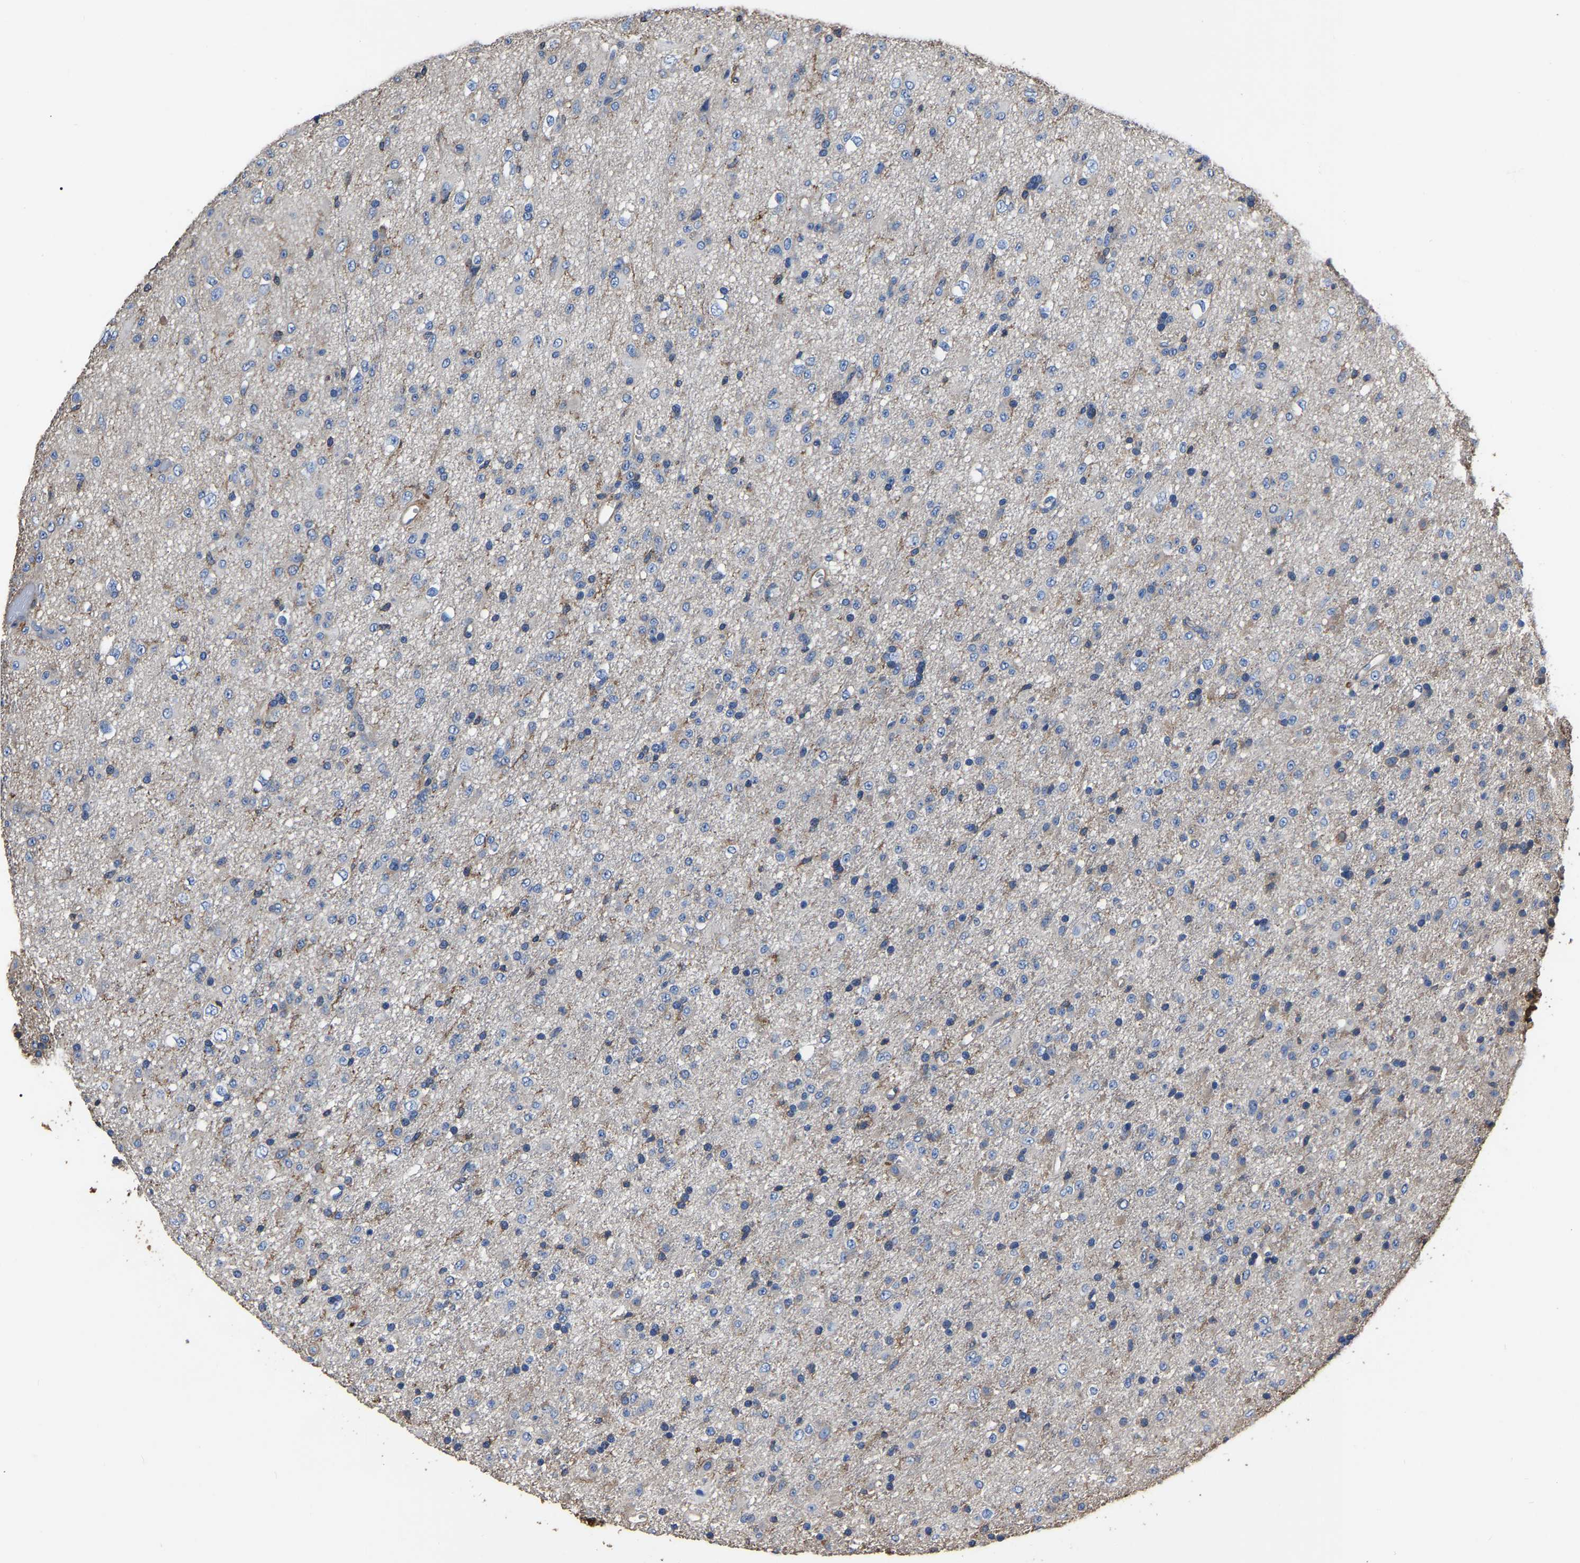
{"staining": {"intensity": "weak", "quantity": "<25%", "location": "cytoplasmic/membranous"}, "tissue": "glioma", "cell_type": "Tumor cells", "image_type": "cancer", "snomed": [{"axis": "morphology", "description": "Glioma, malignant, Low grade"}, {"axis": "topography", "description": "Brain"}], "caption": "Tumor cells are negative for brown protein staining in malignant glioma (low-grade).", "gene": "ARMT1", "patient": {"sex": "male", "age": 65}}